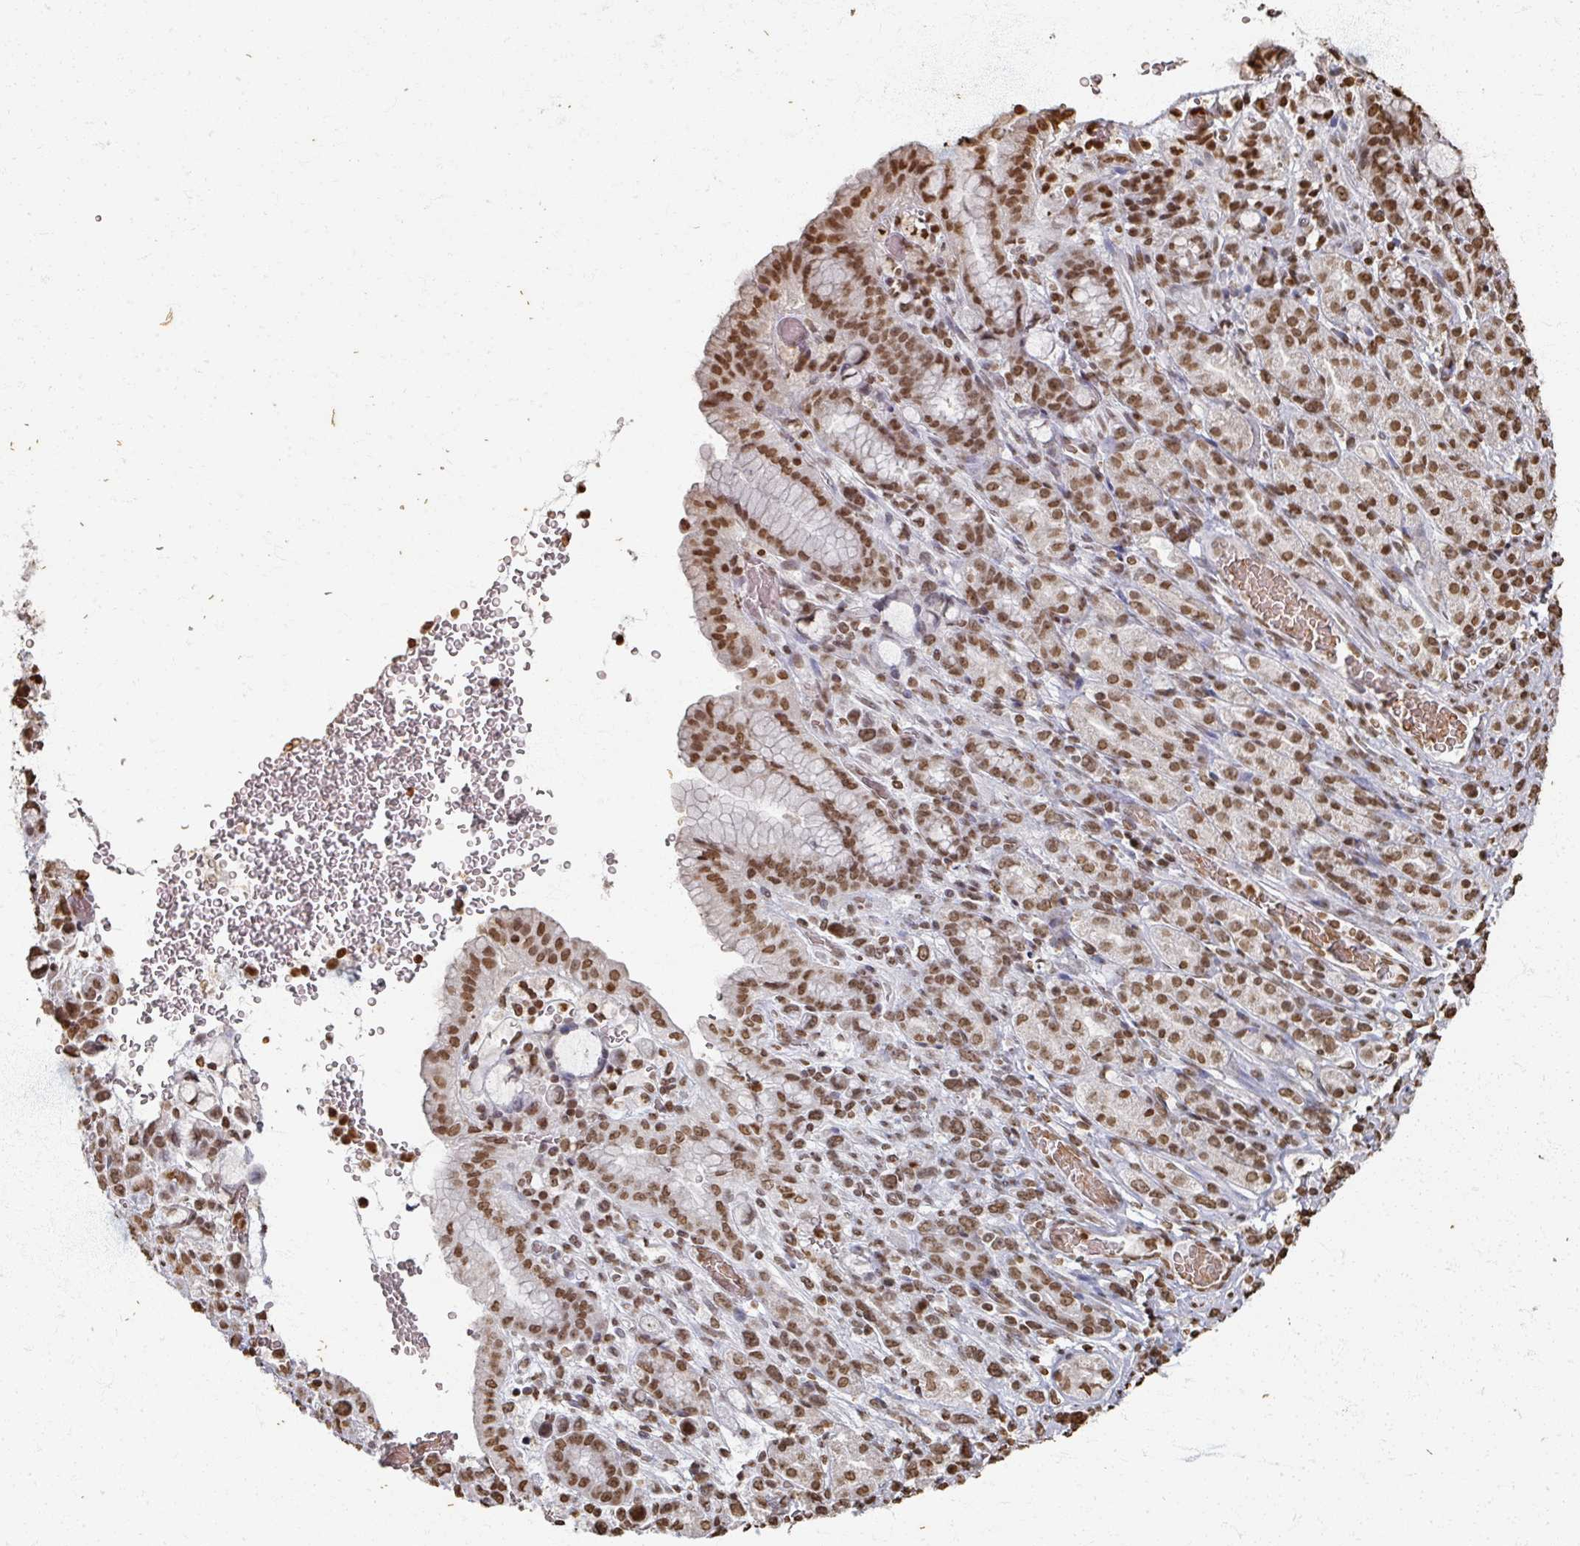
{"staining": {"intensity": "moderate", "quantity": ">75%", "location": "nuclear"}, "tissue": "stomach cancer", "cell_type": "Tumor cells", "image_type": "cancer", "snomed": [{"axis": "morphology", "description": "Adenocarcinoma, NOS"}, {"axis": "topography", "description": "Stomach"}], "caption": "Immunohistochemical staining of human stomach cancer (adenocarcinoma) demonstrates medium levels of moderate nuclear protein expression in about >75% of tumor cells.", "gene": "DCUN1D5", "patient": {"sex": "female", "age": 65}}